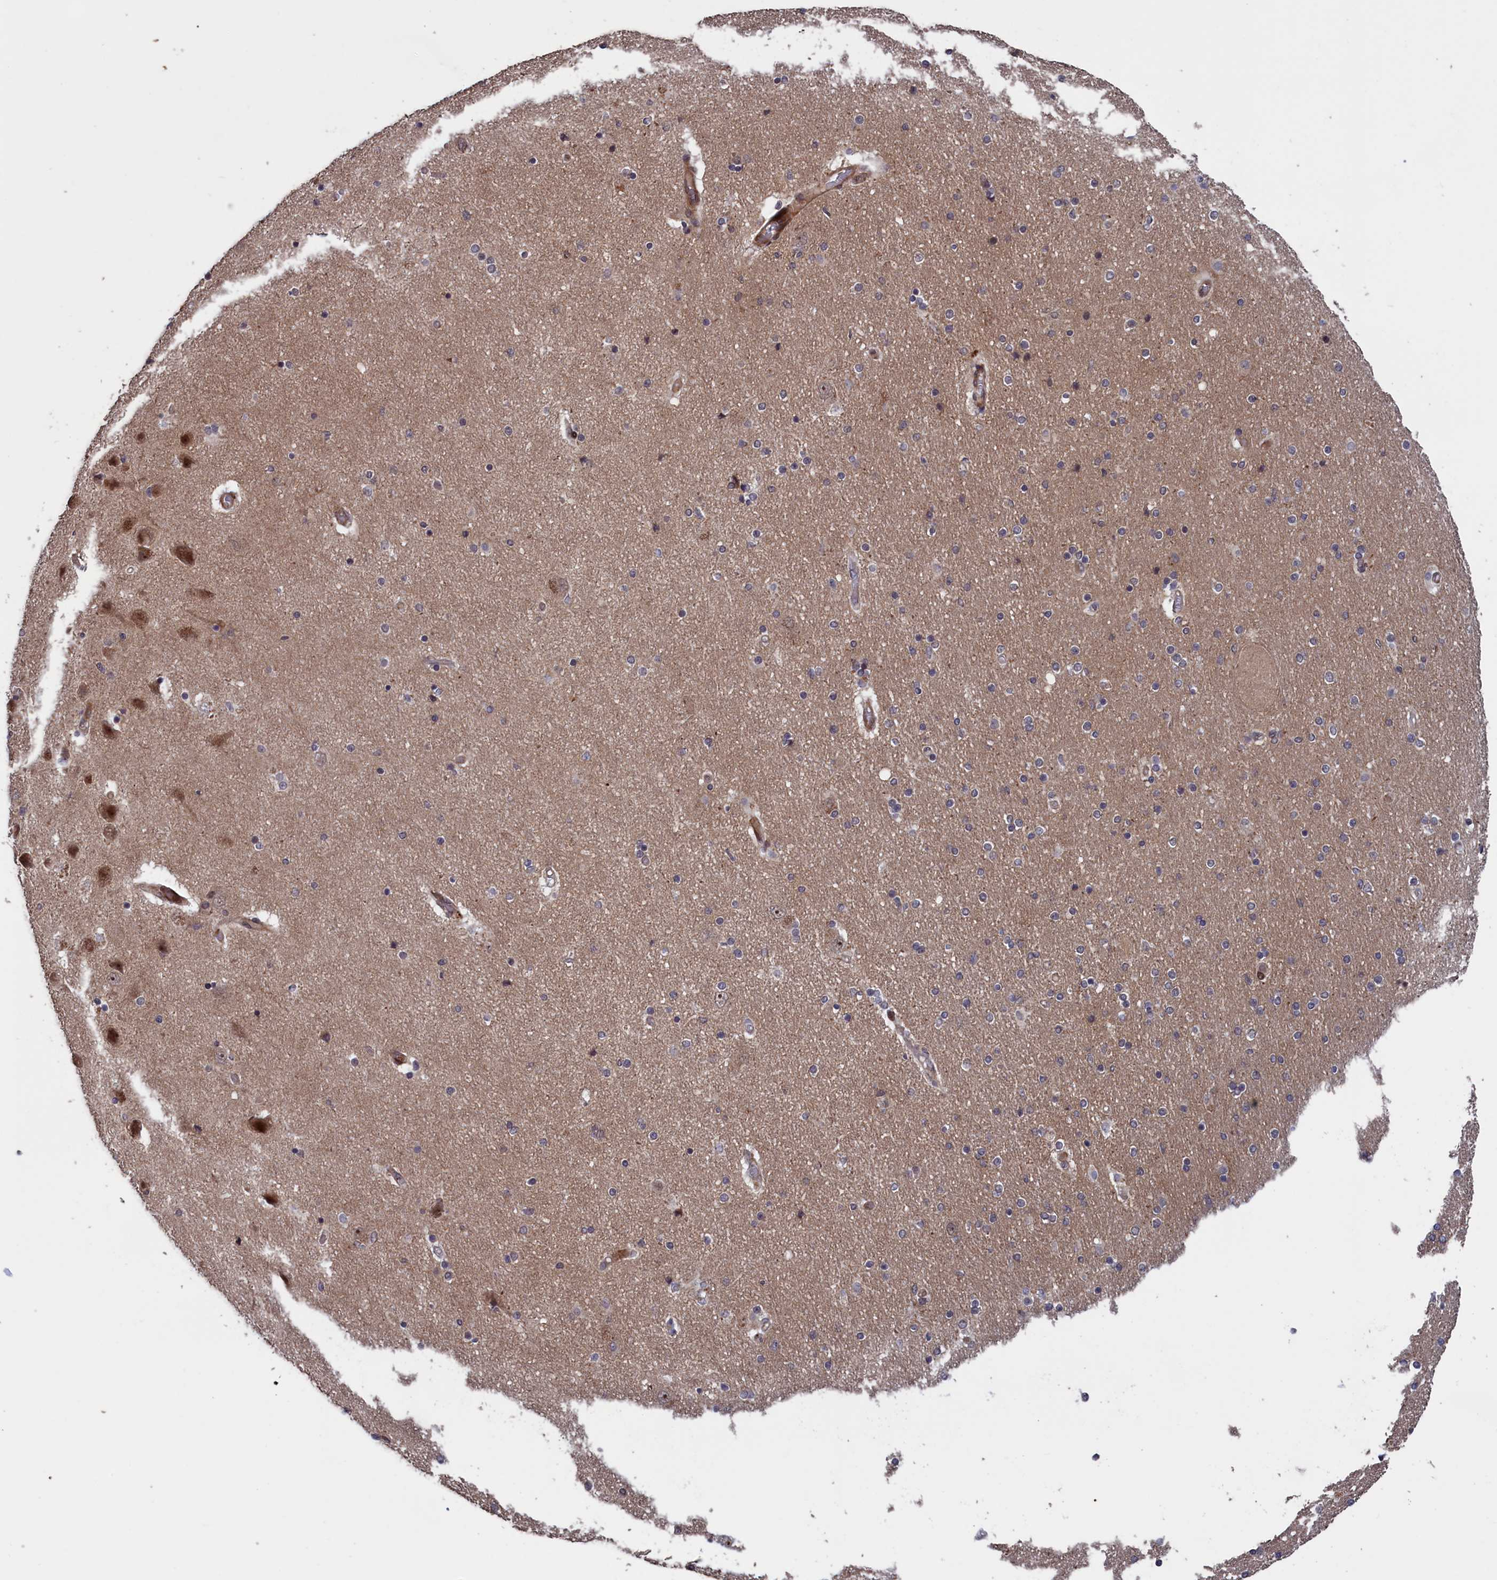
{"staining": {"intensity": "weak", "quantity": "<25%", "location": "nuclear"}, "tissue": "hippocampus", "cell_type": "Glial cells", "image_type": "normal", "snomed": [{"axis": "morphology", "description": "Normal tissue, NOS"}, {"axis": "topography", "description": "Hippocampus"}], "caption": "Immunohistochemical staining of unremarkable hippocampus shows no significant expression in glial cells. (Stains: DAB immunohistochemistry with hematoxylin counter stain, Microscopy: brightfield microscopy at high magnification).", "gene": "LSG1", "patient": {"sex": "female", "age": 54}}